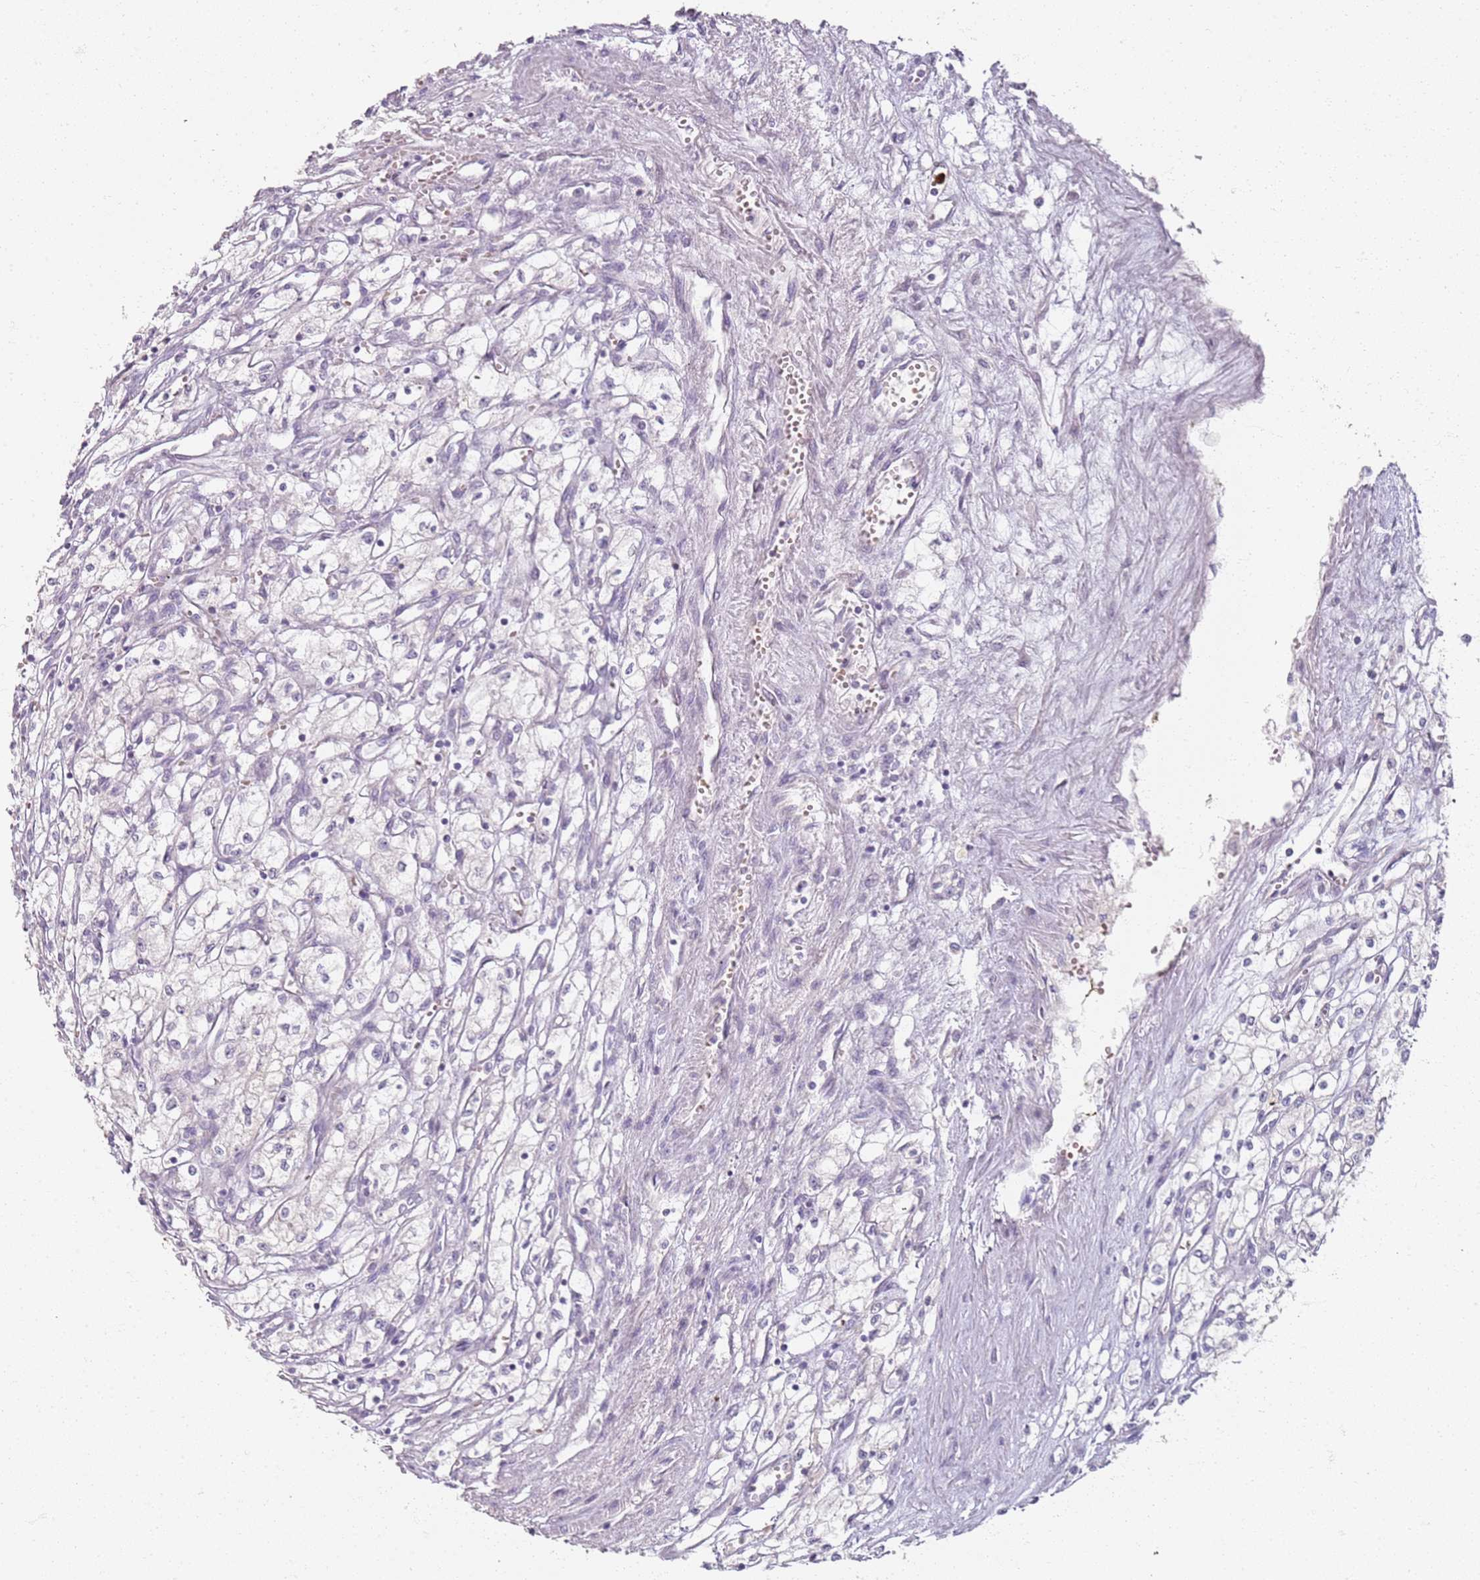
{"staining": {"intensity": "negative", "quantity": "none", "location": "none"}, "tissue": "renal cancer", "cell_type": "Tumor cells", "image_type": "cancer", "snomed": [{"axis": "morphology", "description": "Adenocarcinoma, NOS"}, {"axis": "topography", "description": "Kidney"}], "caption": "This is a photomicrograph of IHC staining of renal cancer, which shows no staining in tumor cells.", "gene": "CD40LG", "patient": {"sex": "male", "age": 59}}